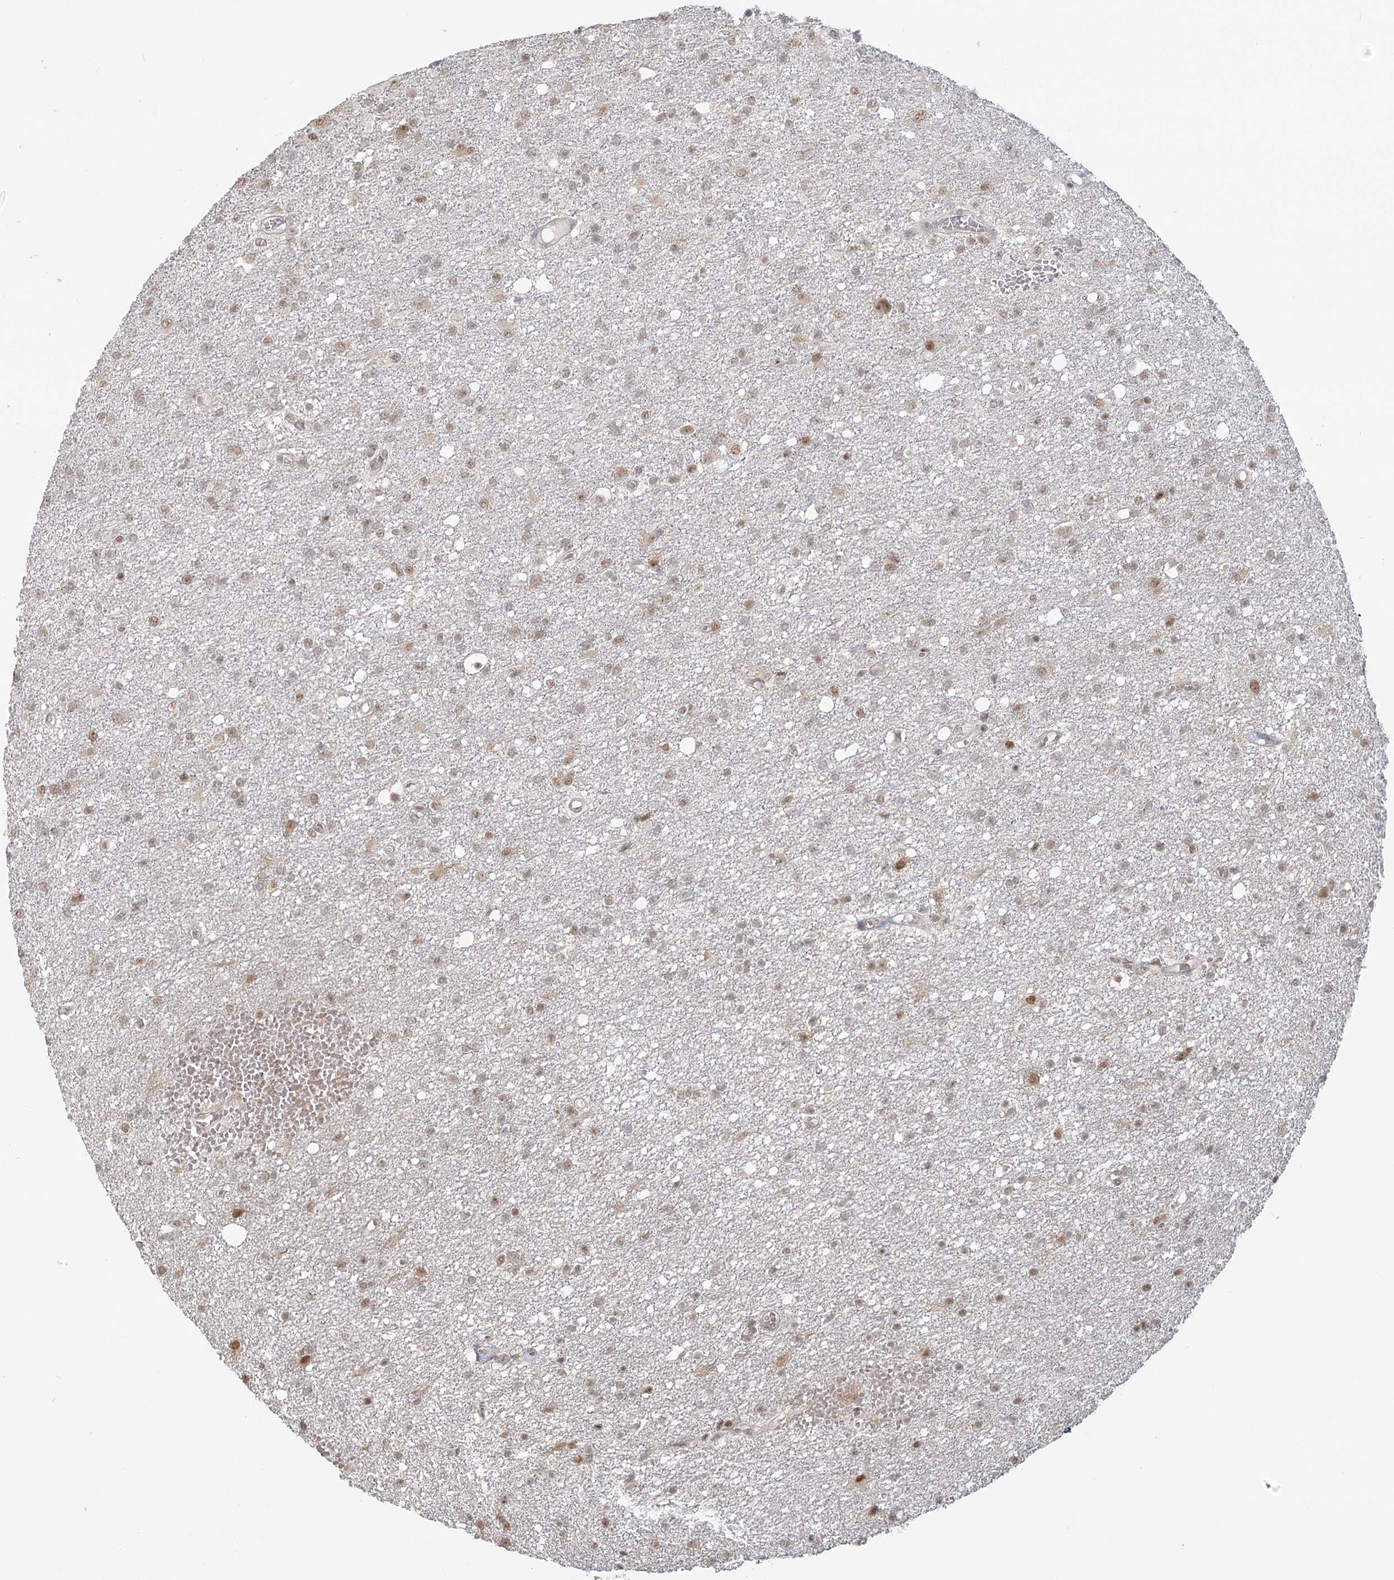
{"staining": {"intensity": "moderate", "quantity": ">75%", "location": "nuclear"}, "tissue": "glioma", "cell_type": "Tumor cells", "image_type": "cancer", "snomed": [{"axis": "morphology", "description": "Glioma, malignant, High grade"}, {"axis": "topography", "description": "Brain"}], "caption": "Malignant glioma (high-grade) tissue exhibits moderate nuclear staining in about >75% of tumor cells, visualized by immunohistochemistry.", "gene": "R3HCC1L", "patient": {"sex": "female", "age": 59}}